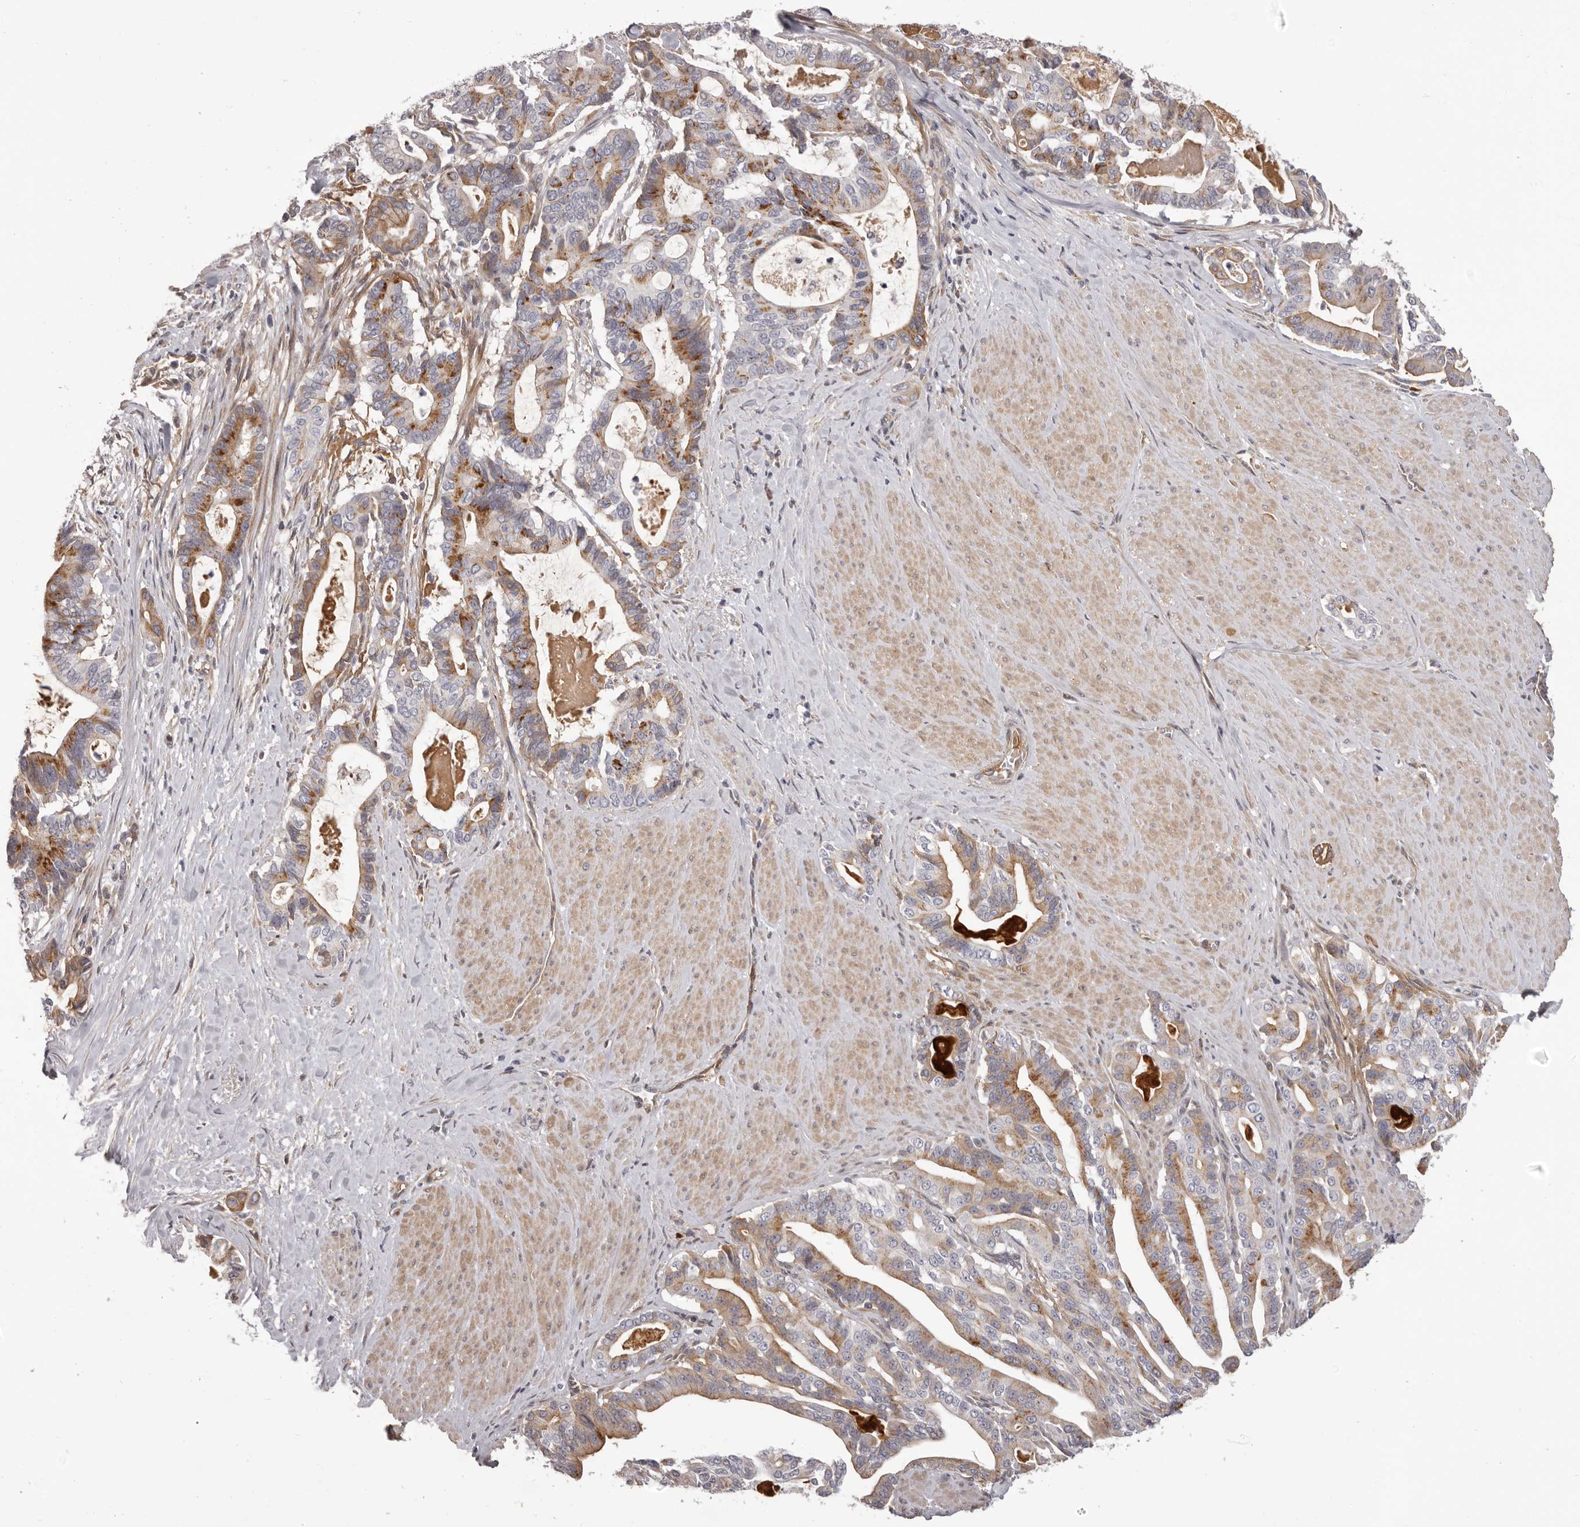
{"staining": {"intensity": "moderate", "quantity": ">75%", "location": "cytoplasmic/membranous"}, "tissue": "pancreatic cancer", "cell_type": "Tumor cells", "image_type": "cancer", "snomed": [{"axis": "morphology", "description": "Adenocarcinoma, NOS"}, {"axis": "topography", "description": "Pancreas"}], "caption": "Brown immunohistochemical staining in human adenocarcinoma (pancreatic) shows moderate cytoplasmic/membranous staining in approximately >75% of tumor cells.", "gene": "OTUD3", "patient": {"sex": "male", "age": 63}}